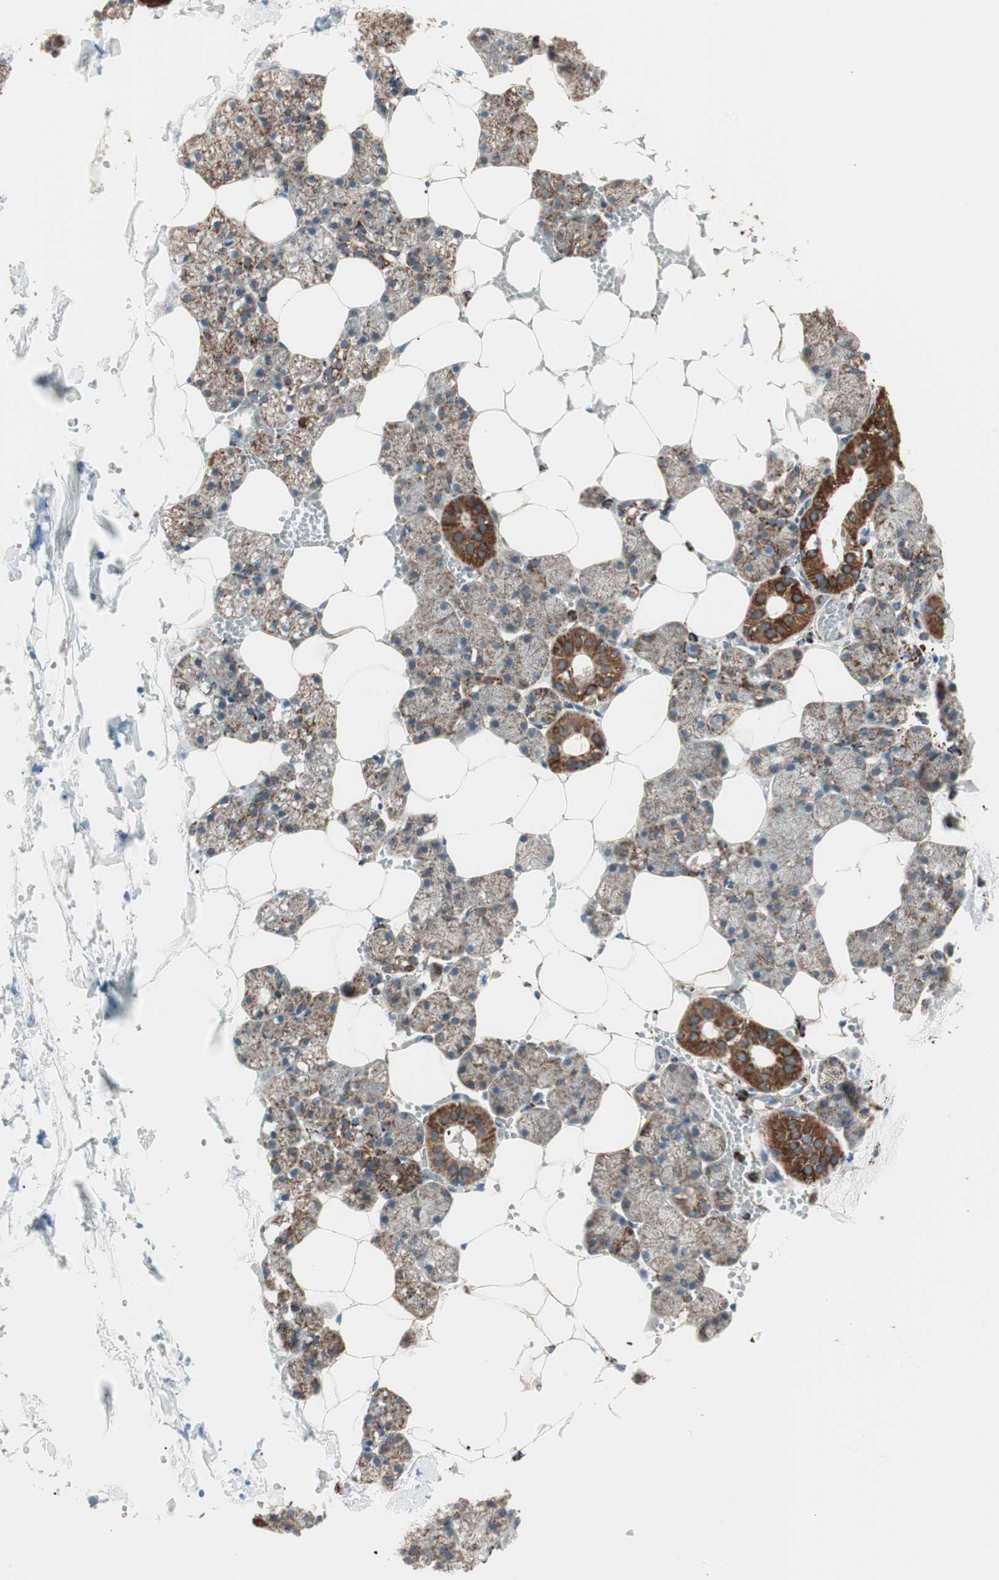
{"staining": {"intensity": "strong", "quantity": ">75%", "location": "cytoplasmic/membranous"}, "tissue": "salivary gland", "cell_type": "Glandular cells", "image_type": "normal", "snomed": [{"axis": "morphology", "description": "Normal tissue, NOS"}, {"axis": "topography", "description": "Salivary gland"}], "caption": "The histopathology image shows a brown stain indicating the presence of a protein in the cytoplasmic/membranous of glandular cells in salivary gland.", "gene": "TOMM22", "patient": {"sex": "male", "age": 62}}